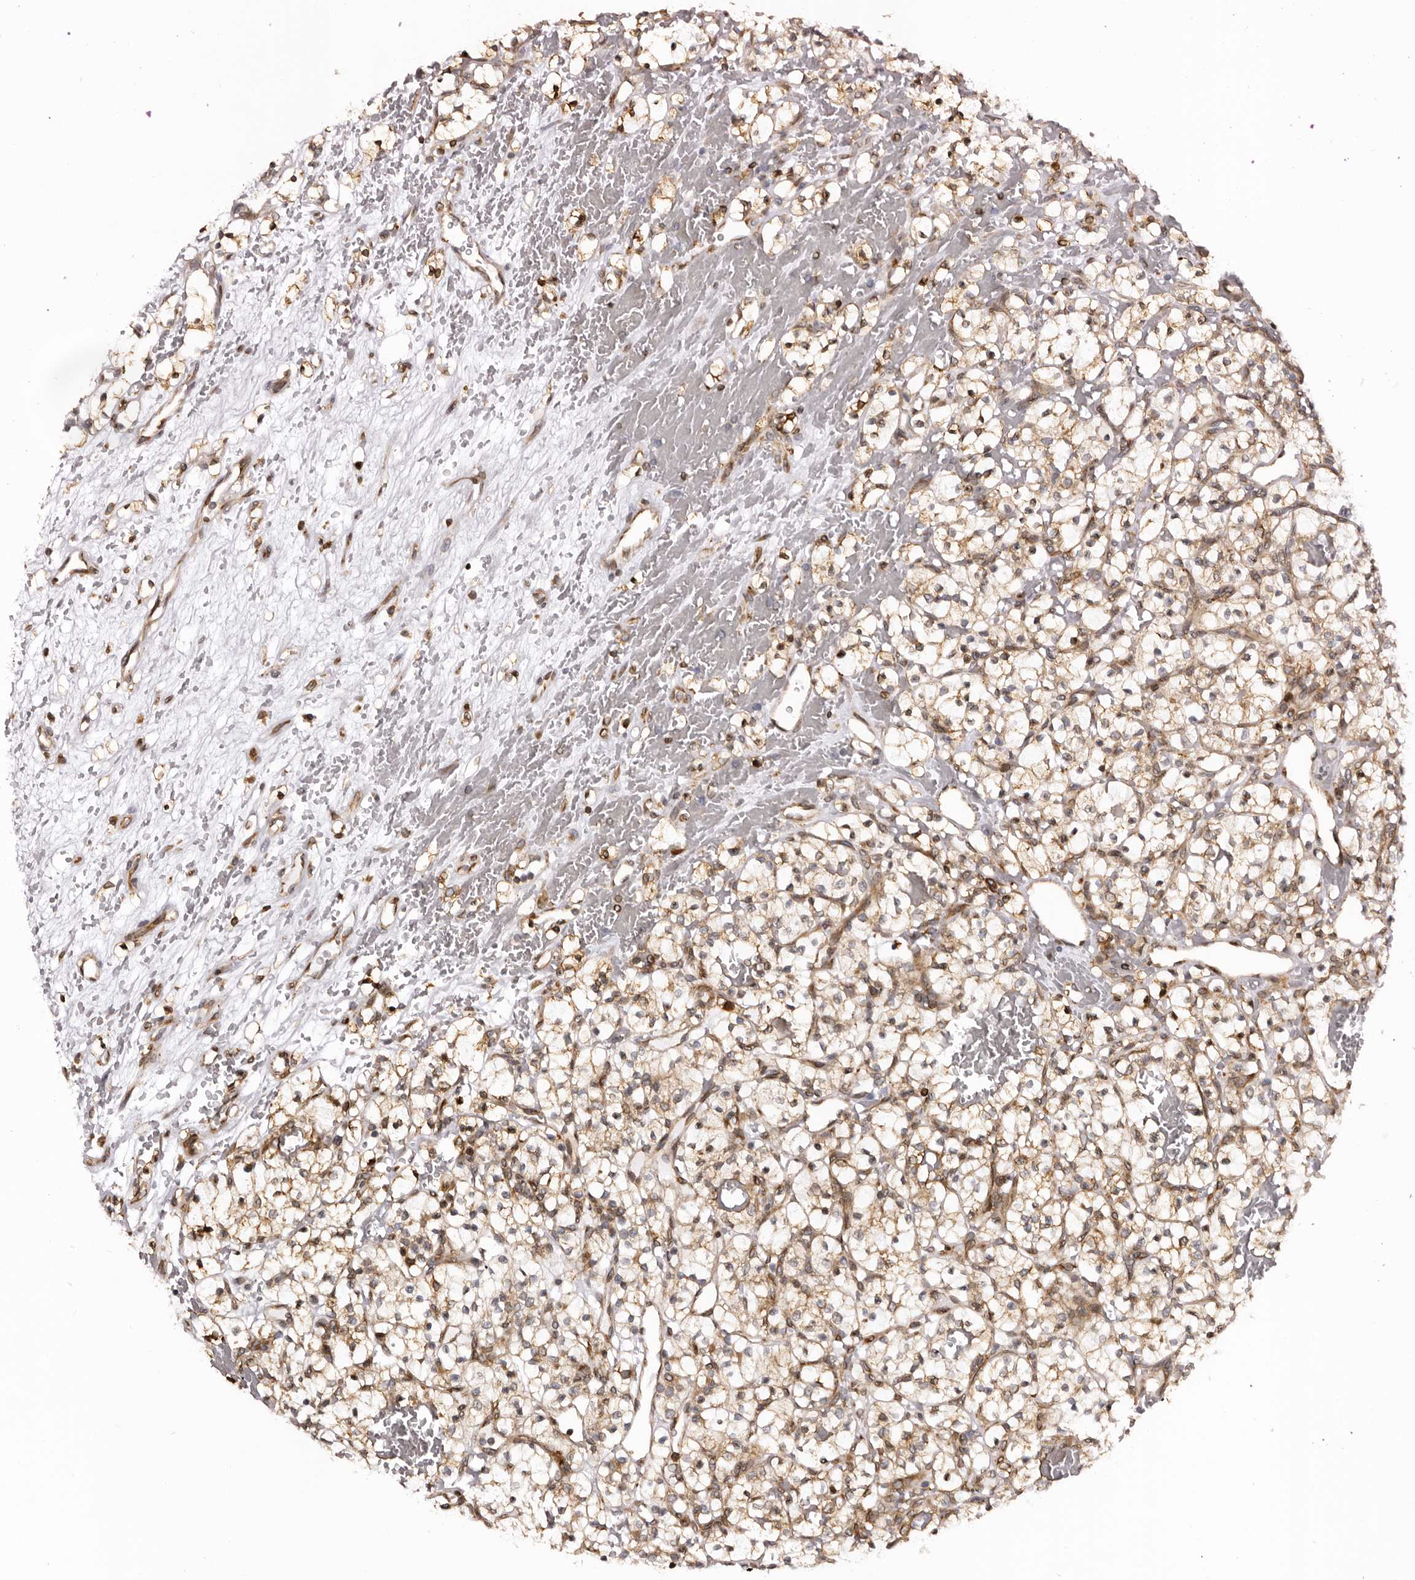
{"staining": {"intensity": "moderate", "quantity": ">75%", "location": "cytoplasmic/membranous"}, "tissue": "renal cancer", "cell_type": "Tumor cells", "image_type": "cancer", "snomed": [{"axis": "morphology", "description": "Adenocarcinoma, NOS"}, {"axis": "topography", "description": "Kidney"}], "caption": "Immunohistochemical staining of renal cancer exhibits moderate cytoplasmic/membranous protein staining in approximately >75% of tumor cells. (DAB IHC with brightfield microscopy, high magnification).", "gene": "C4orf3", "patient": {"sex": "female", "age": 57}}